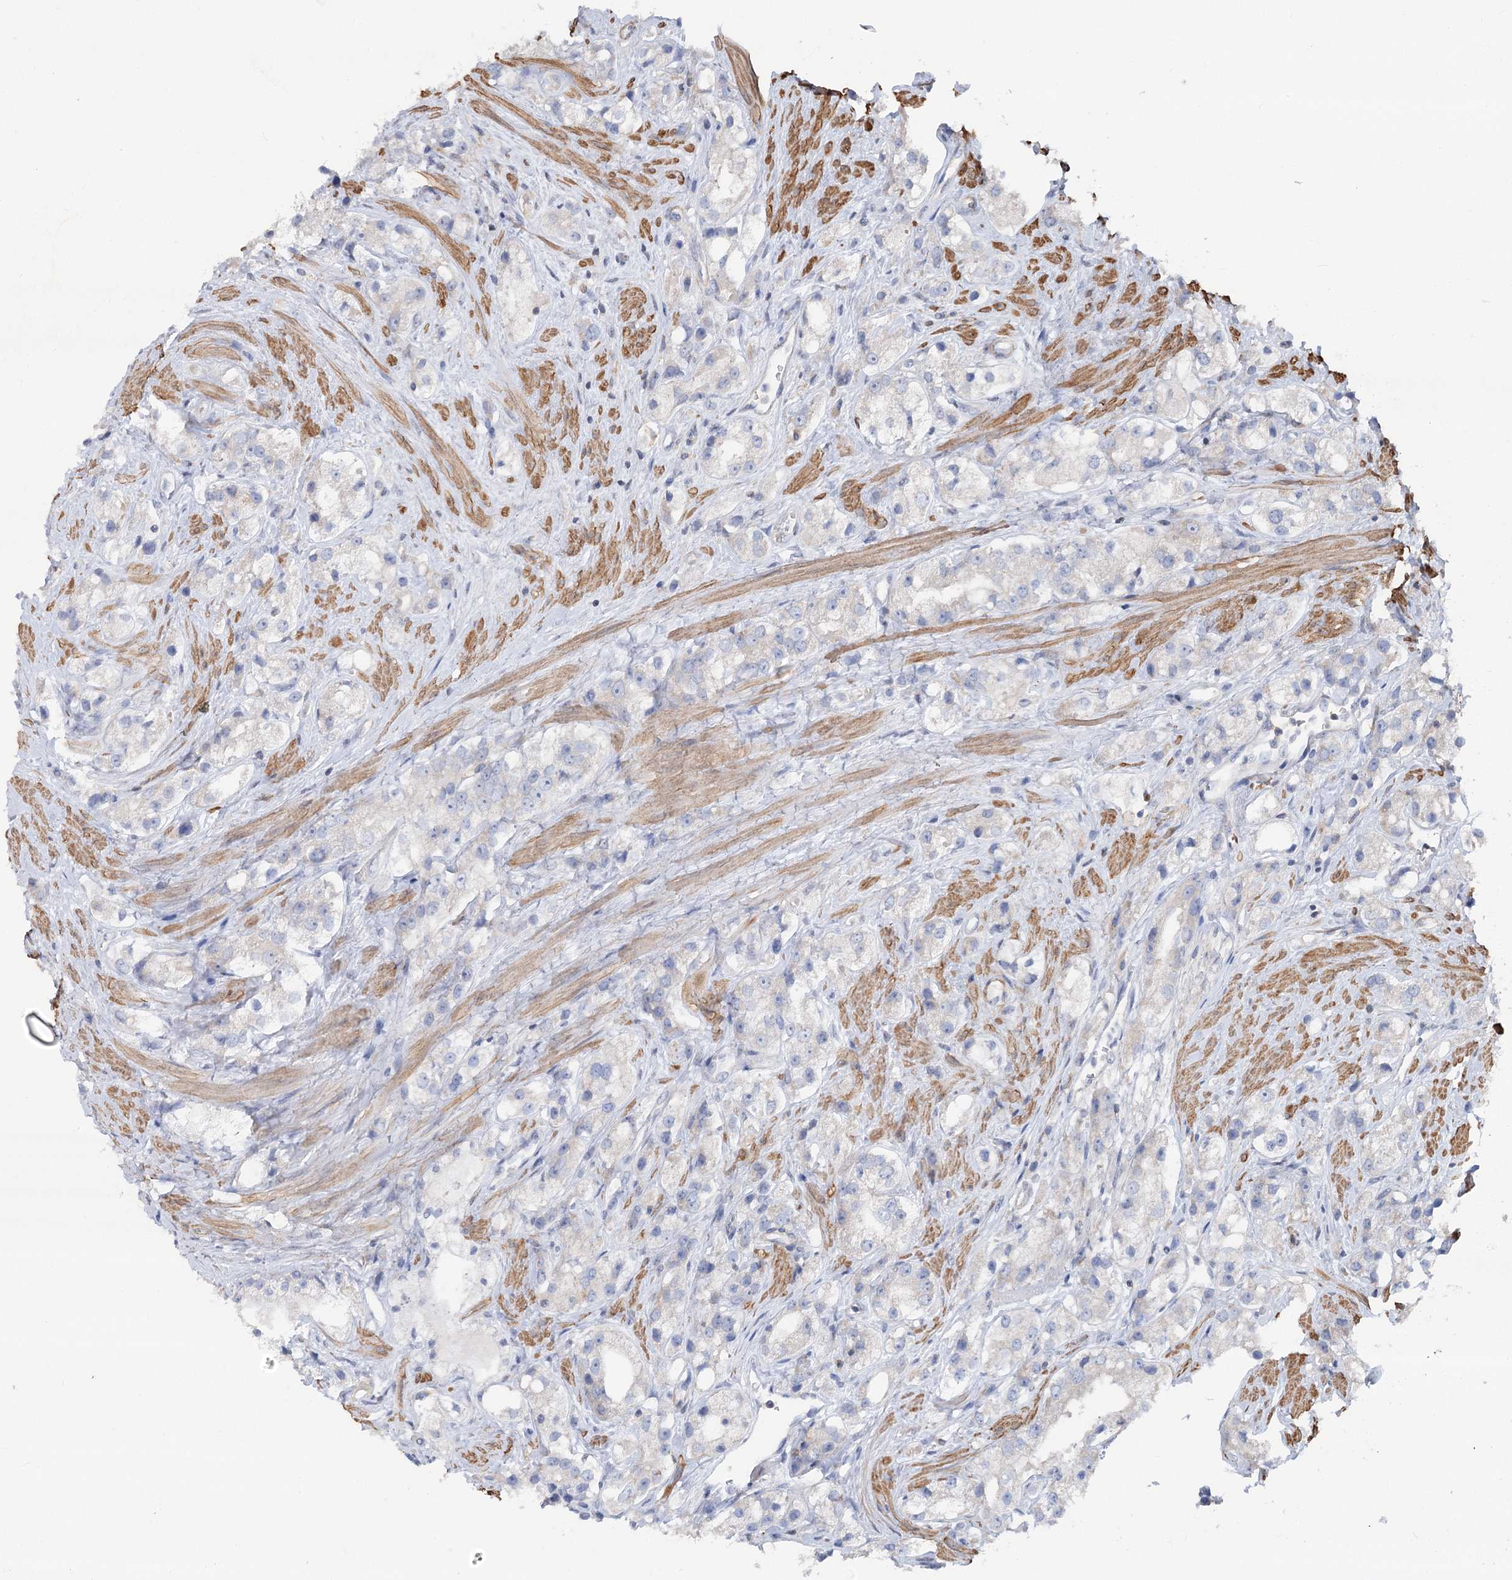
{"staining": {"intensity": "negative", "quantity": "none", "location": "none"}, "tissue": "prostate cancer", "cell_type": "Tumor cells", "image_type": "cancer", "snomed": [{"axis": "morphology", "description": "Adenocarcinoma, NOS"}, {"axis": "topography", "description": "Prostate"}], "caption": "Protein analysis of adenocarcinoma (prostate) reveals no significant expression in tumor cells. The staining was performed using DAB to visualize the protein expression in brown, while the nuclei were stained in blue with hematoxylin (Magnification: 20x).", "gene": "LARP1B", "patient": {"sex": "male", "age": 79}}